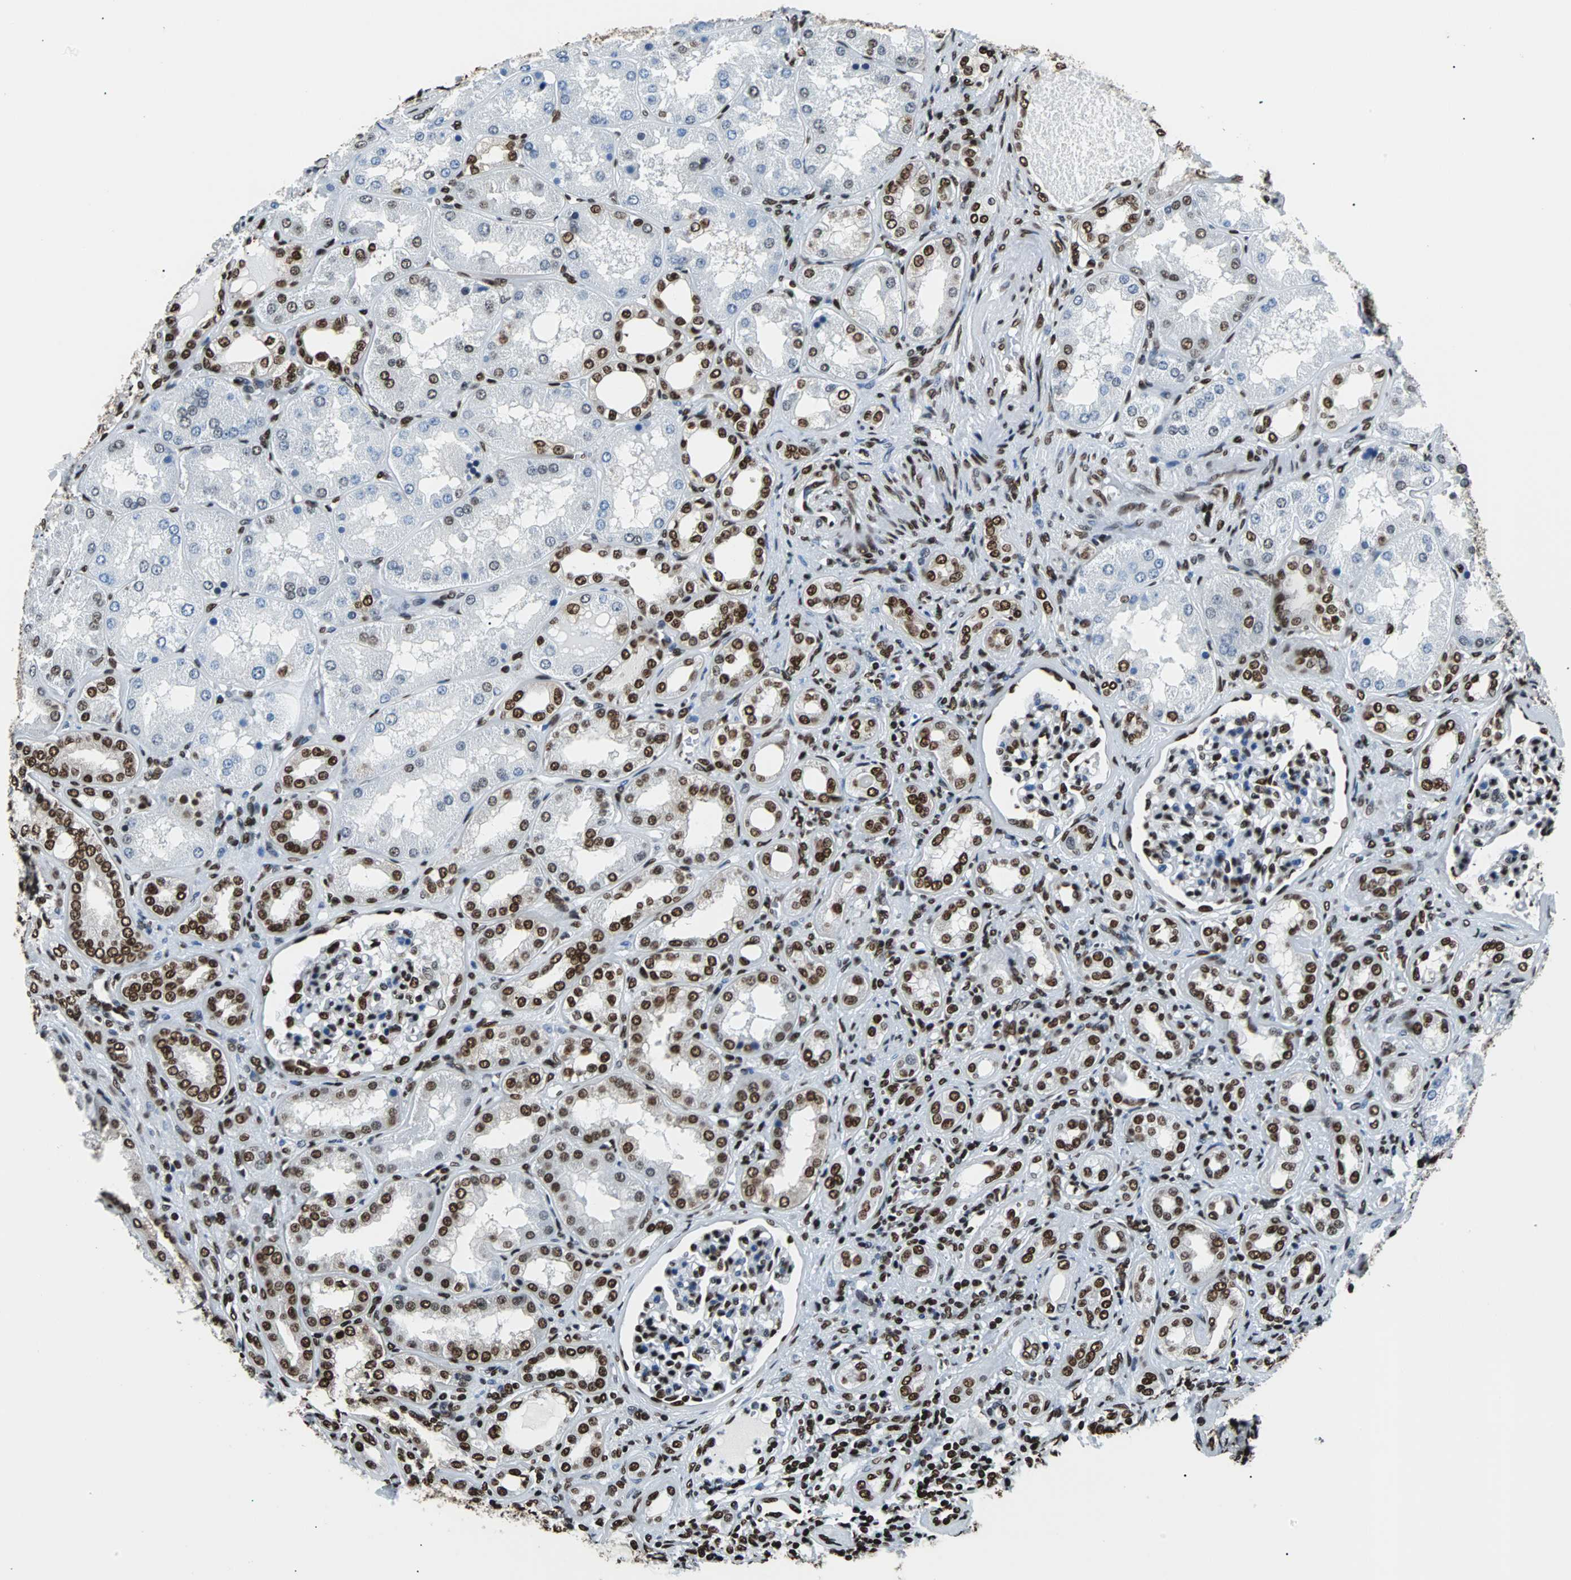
{"staining": {"intensity": "strong", "quantity": ">75%", "location": "nuclear"}, "tissue": "kidney", "cell_type": "Cells in glomeruli", "image_type": "normal", "snomed": [{"axis": "morphology", "description": "Normal tissue, NOS"}, {"axis": "topography", "description": "Kidney"}], "caption": "High-power microscopy captured an immunohistochemistry image of benign kidney, revealing strong nuclear positivity in about >75% of cells in glomeruli. The staining is performed using DAB brown chromogen to label protein expression. The nuclei are counter-stained blue using hematoxylin.", "gene": "FUBP1", "patient": {"sex": "female", "age": 56}}